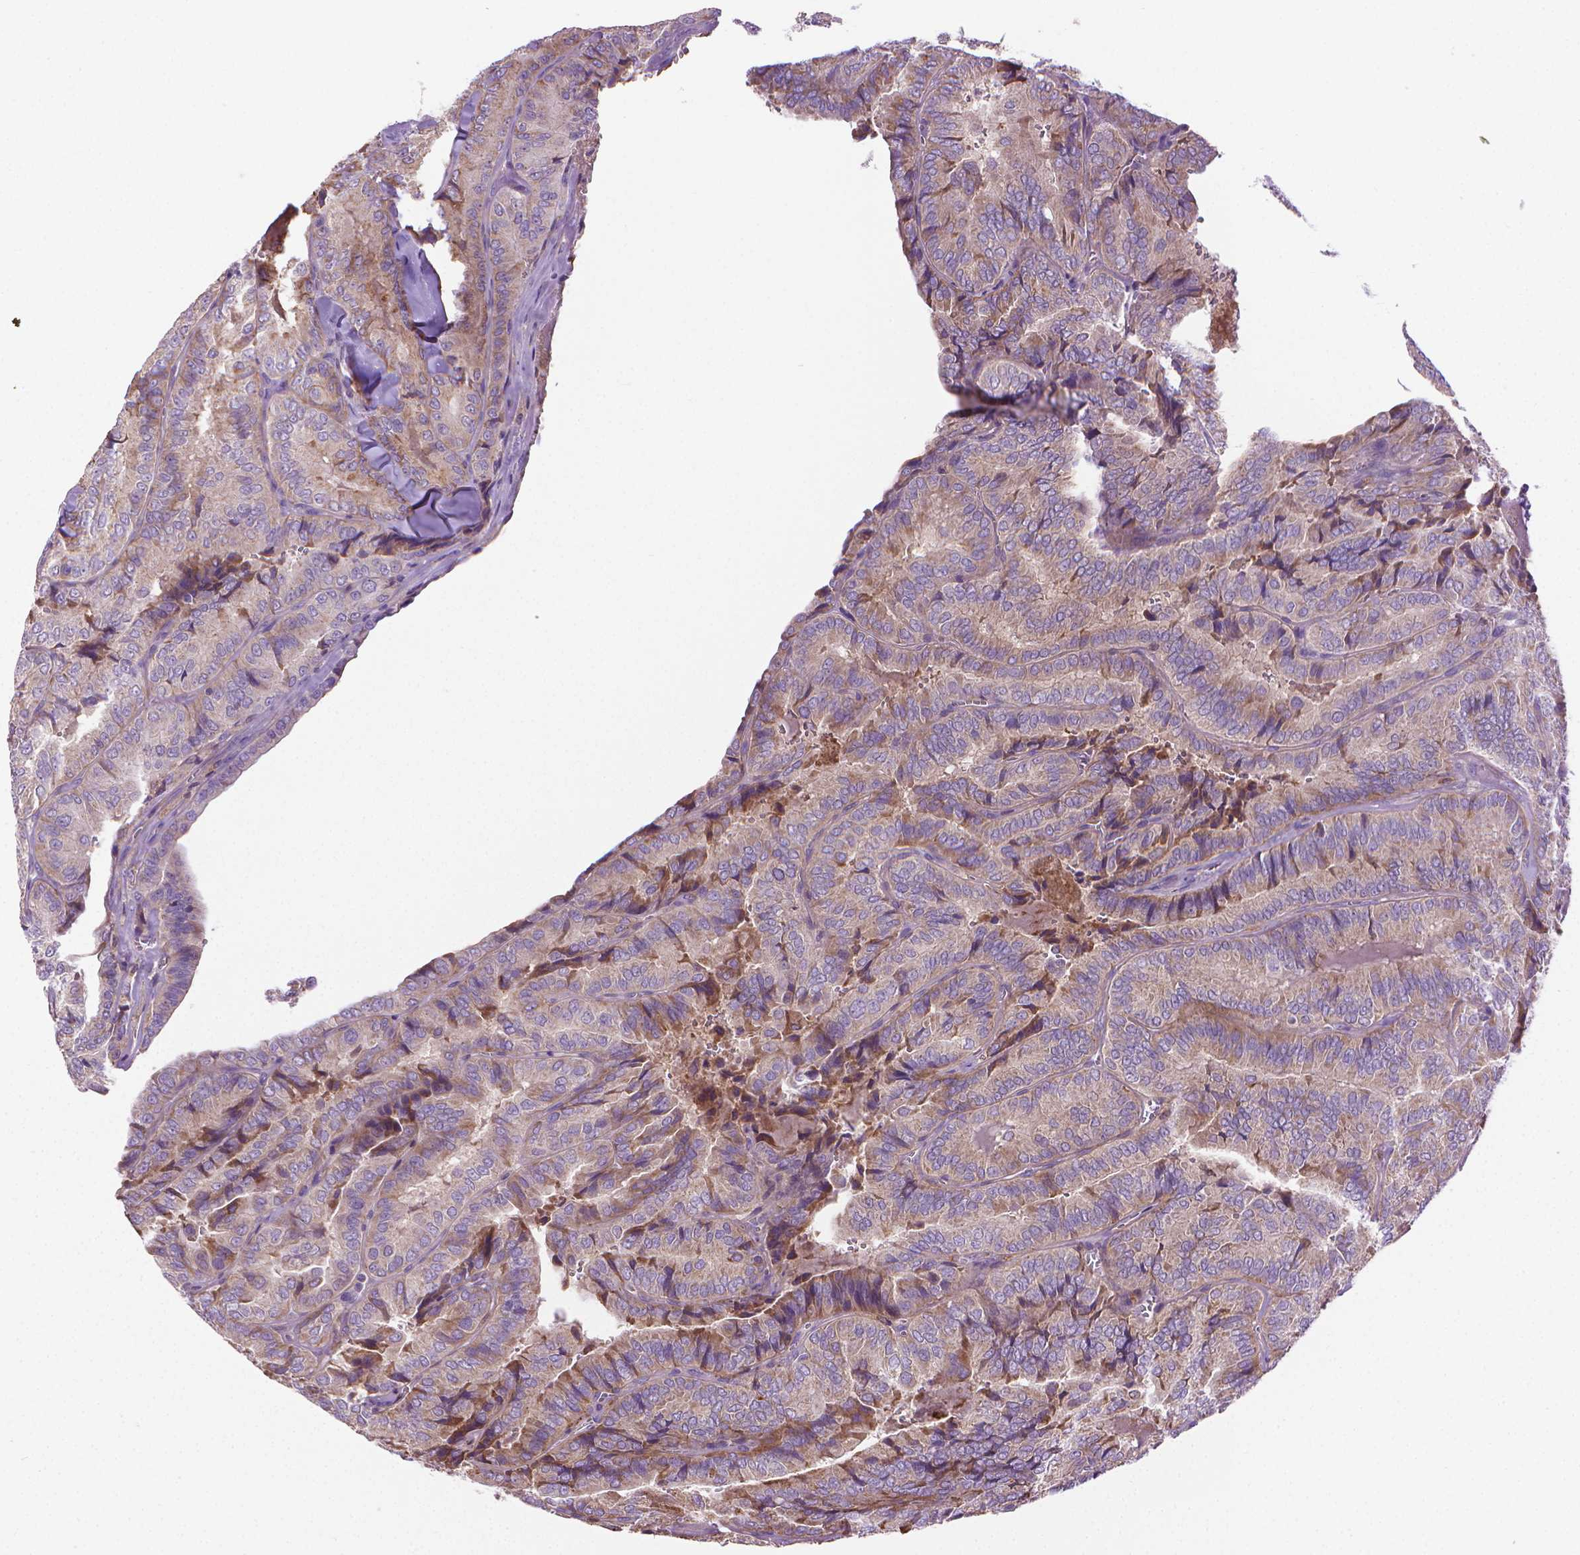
{"staining": {"intensity": "weak", "quantity": "<25%", "location": "cytoplasmic/membranous"}, "tissue": "thyroid cancer", "cell_type": "Tumor cells", "image_type": "cancer", "snomed": [{"axis": "morphology", "description": "Papillary adenocarcinoma, NOS"}, {"axis": "topography", "description": "Thyroid gland"}], "caption": "IHC of human thyroid cancer exhibits no staining in tumor cells.", "gene": "SLC51B", "patient": {"sex": "female", "age": 75}}